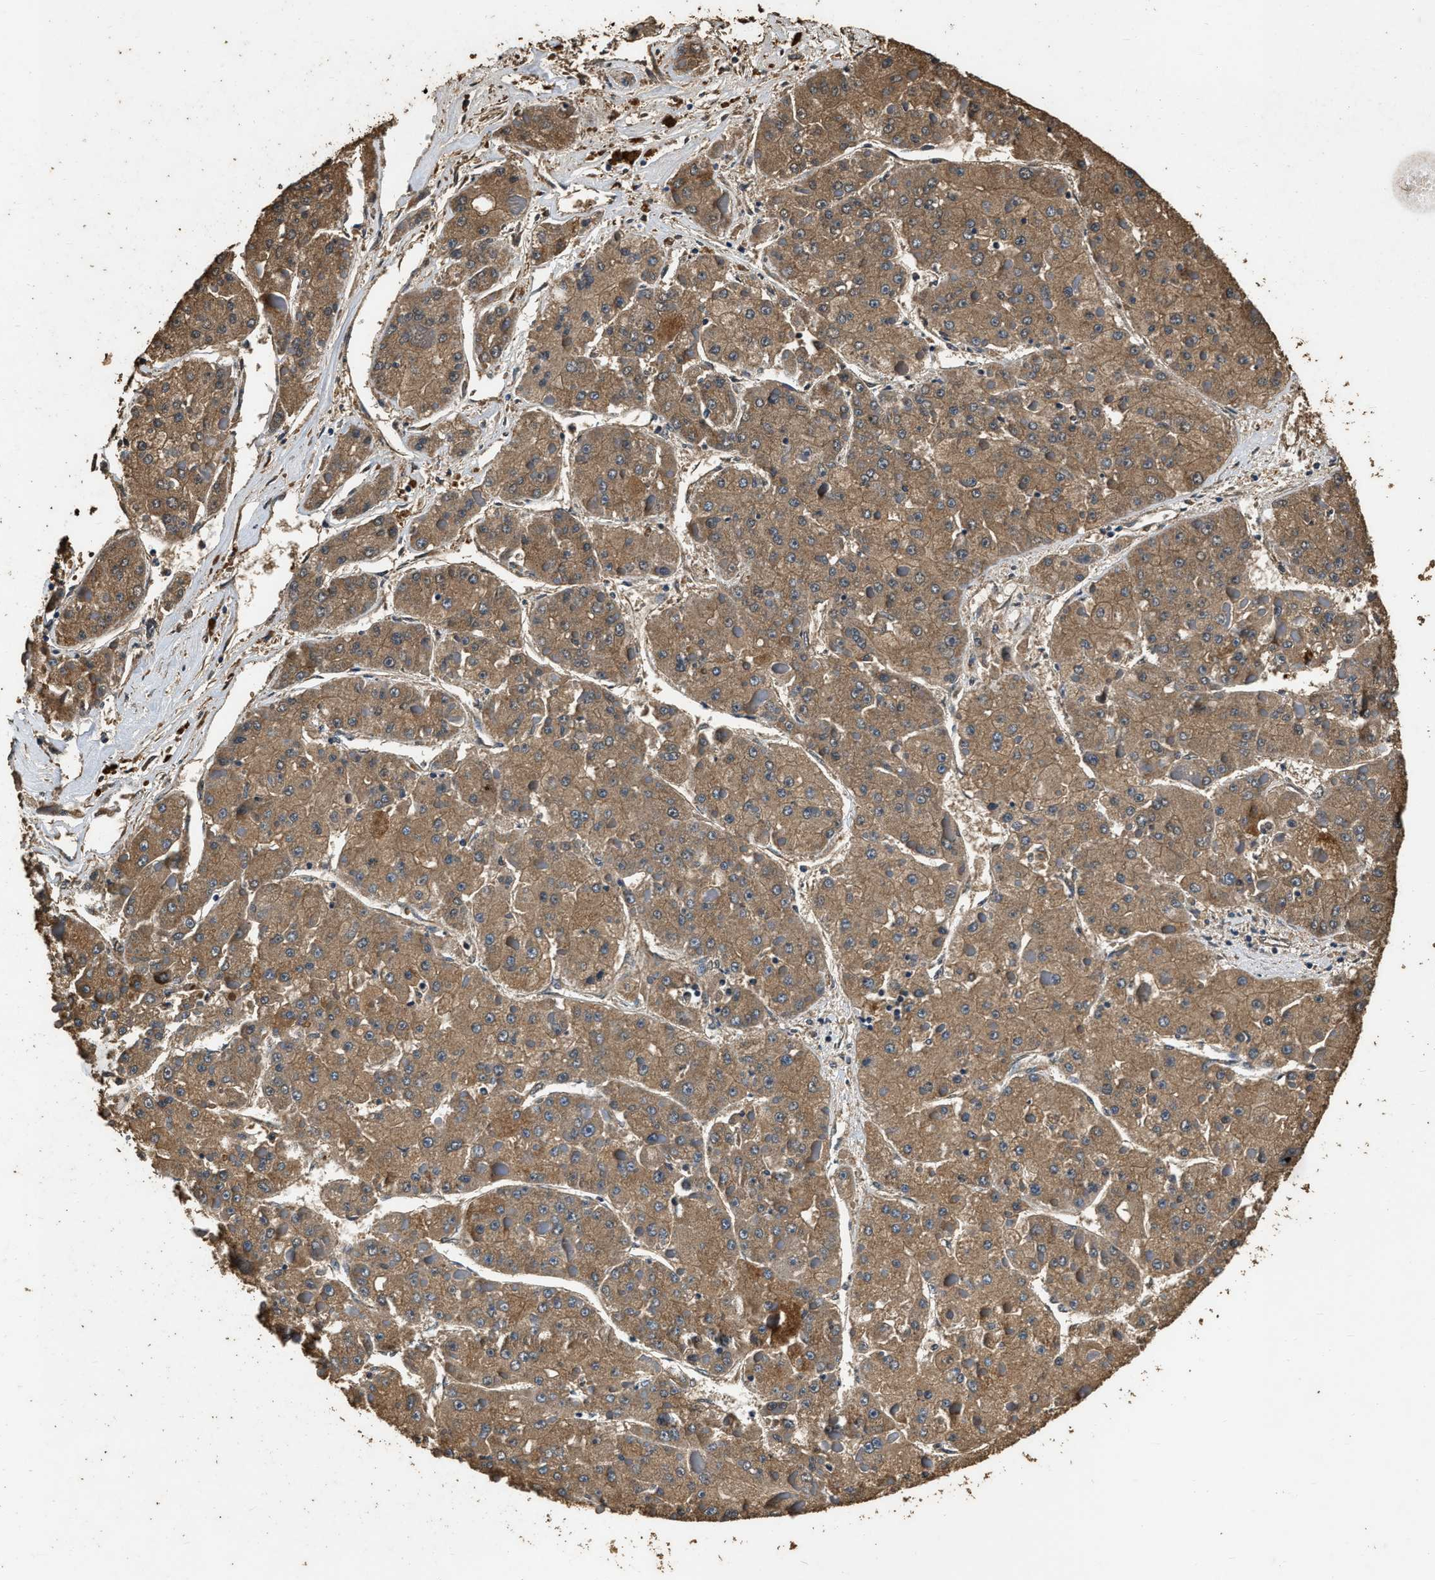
{"staining": {"intensity": "moderate", "quantity": ">75%", "location": "cytoplasmic/membranous"}, "tissue": "liver cancer", "cell_type": "Tumor cells", "image_type": "cancer", "snomed": [{"axis": "morphology", "description": "Carcinoma, Hepatocellular, NOS"}, {"axis": "topography", "description": "Liver"}], "caption": "The histopathology image reveals immunohistochemical staining of liver hepatocellular carcinoma. There is moderate cytoplasmic/membranous staining is present in approximately >75% of tumor cells. The staining is performed using DAB (3,3'-diaminobenzidine) brown chromogen to label protein expression. The nuclei are counter-stained blue using hematoxylin.", "gene": "MIB1", "patient": {"sex": "female", "age": 73}}